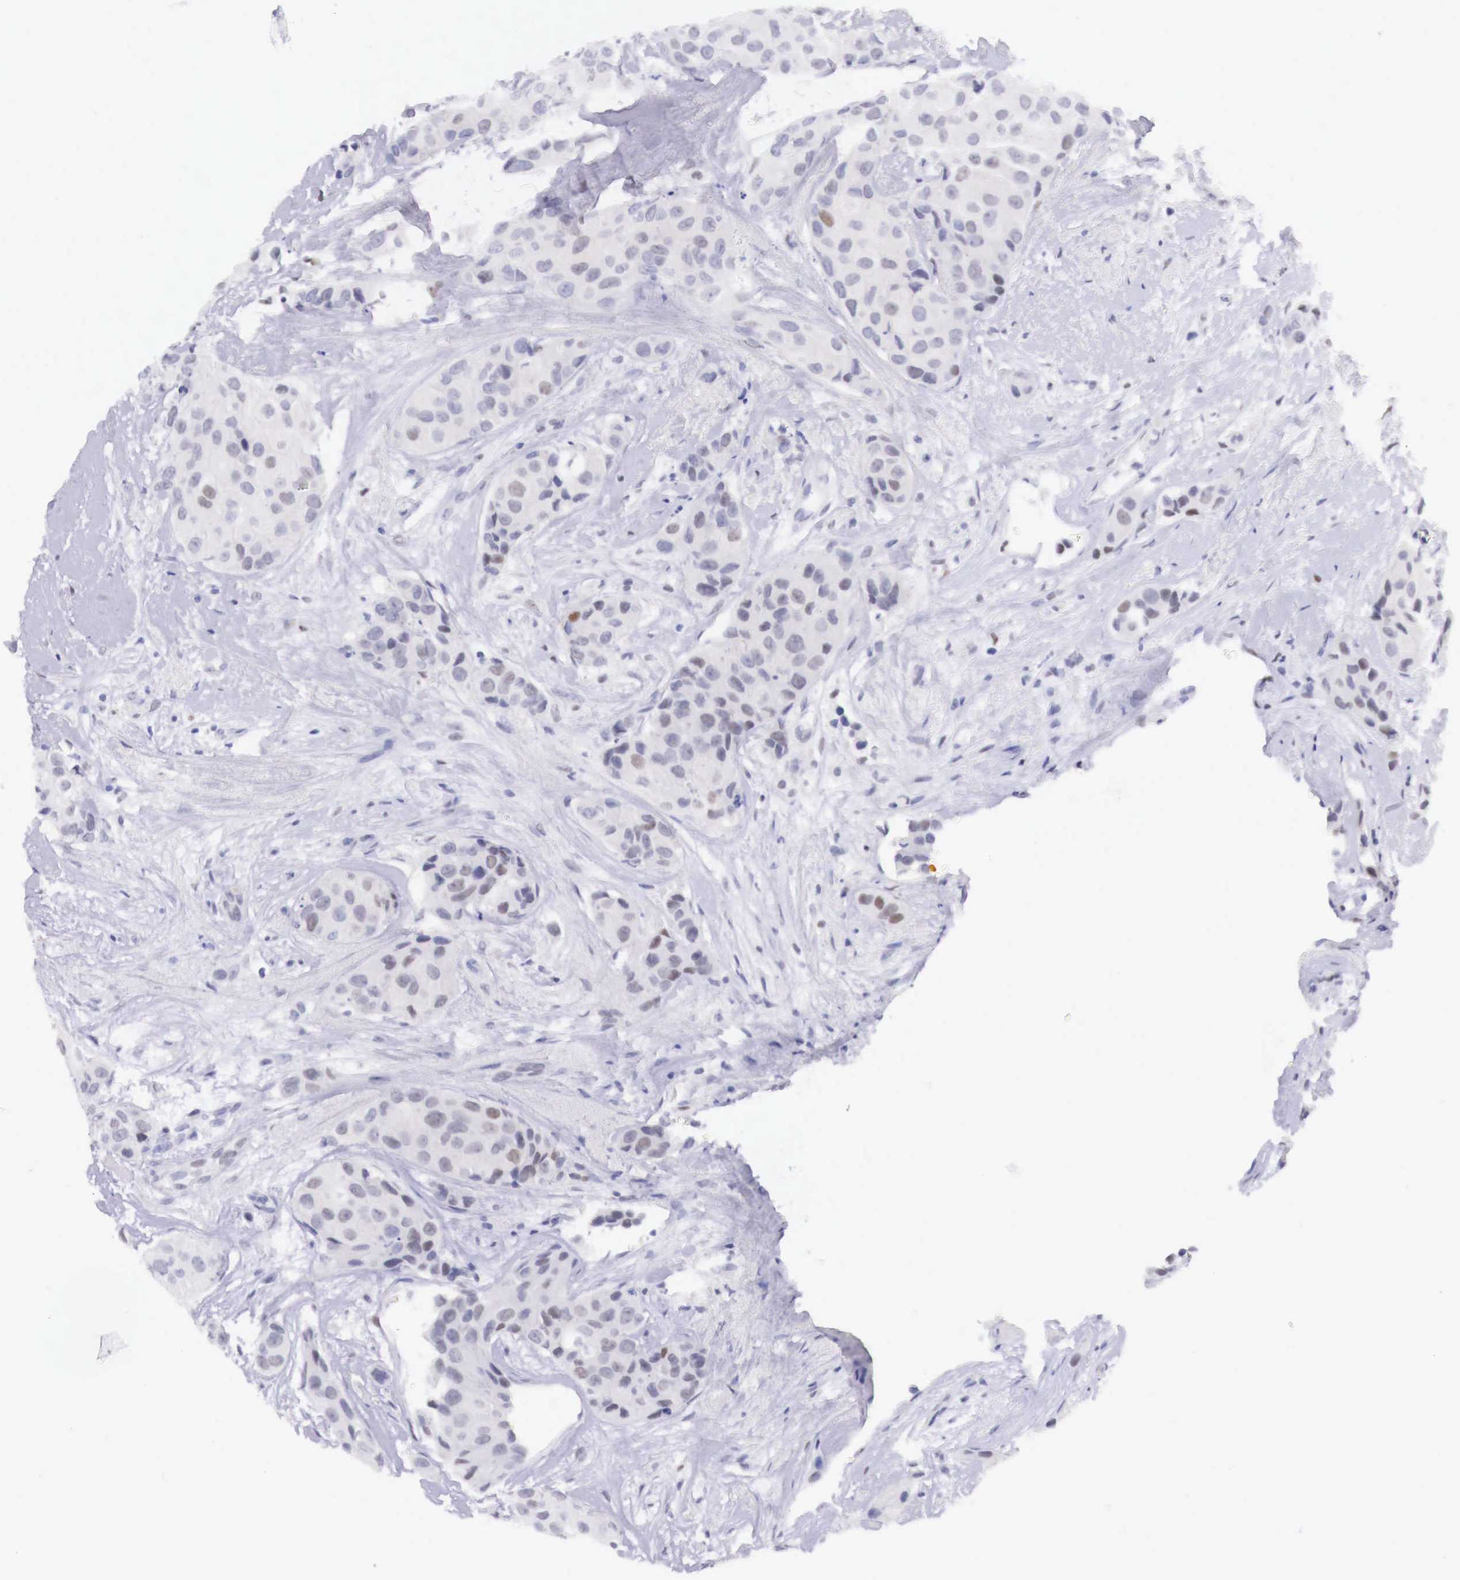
{"staining": {"intensity": "negative", "quantity": "none", "location": "none"}, "tissue": "breast cancer", "cell_type": "Tumor cells", "image_type": "cancer", "snomed": [{"axis": "morphology", "description": "Duct carcinoma"}, {"axis": "topography", "description": "Breast"}], "caption": "The micrograph shows no staining of tumor cells in breast invasive ductal carcinoma.", "gene": "BCL6", "patient": {"sex": "female", "age": 68}}